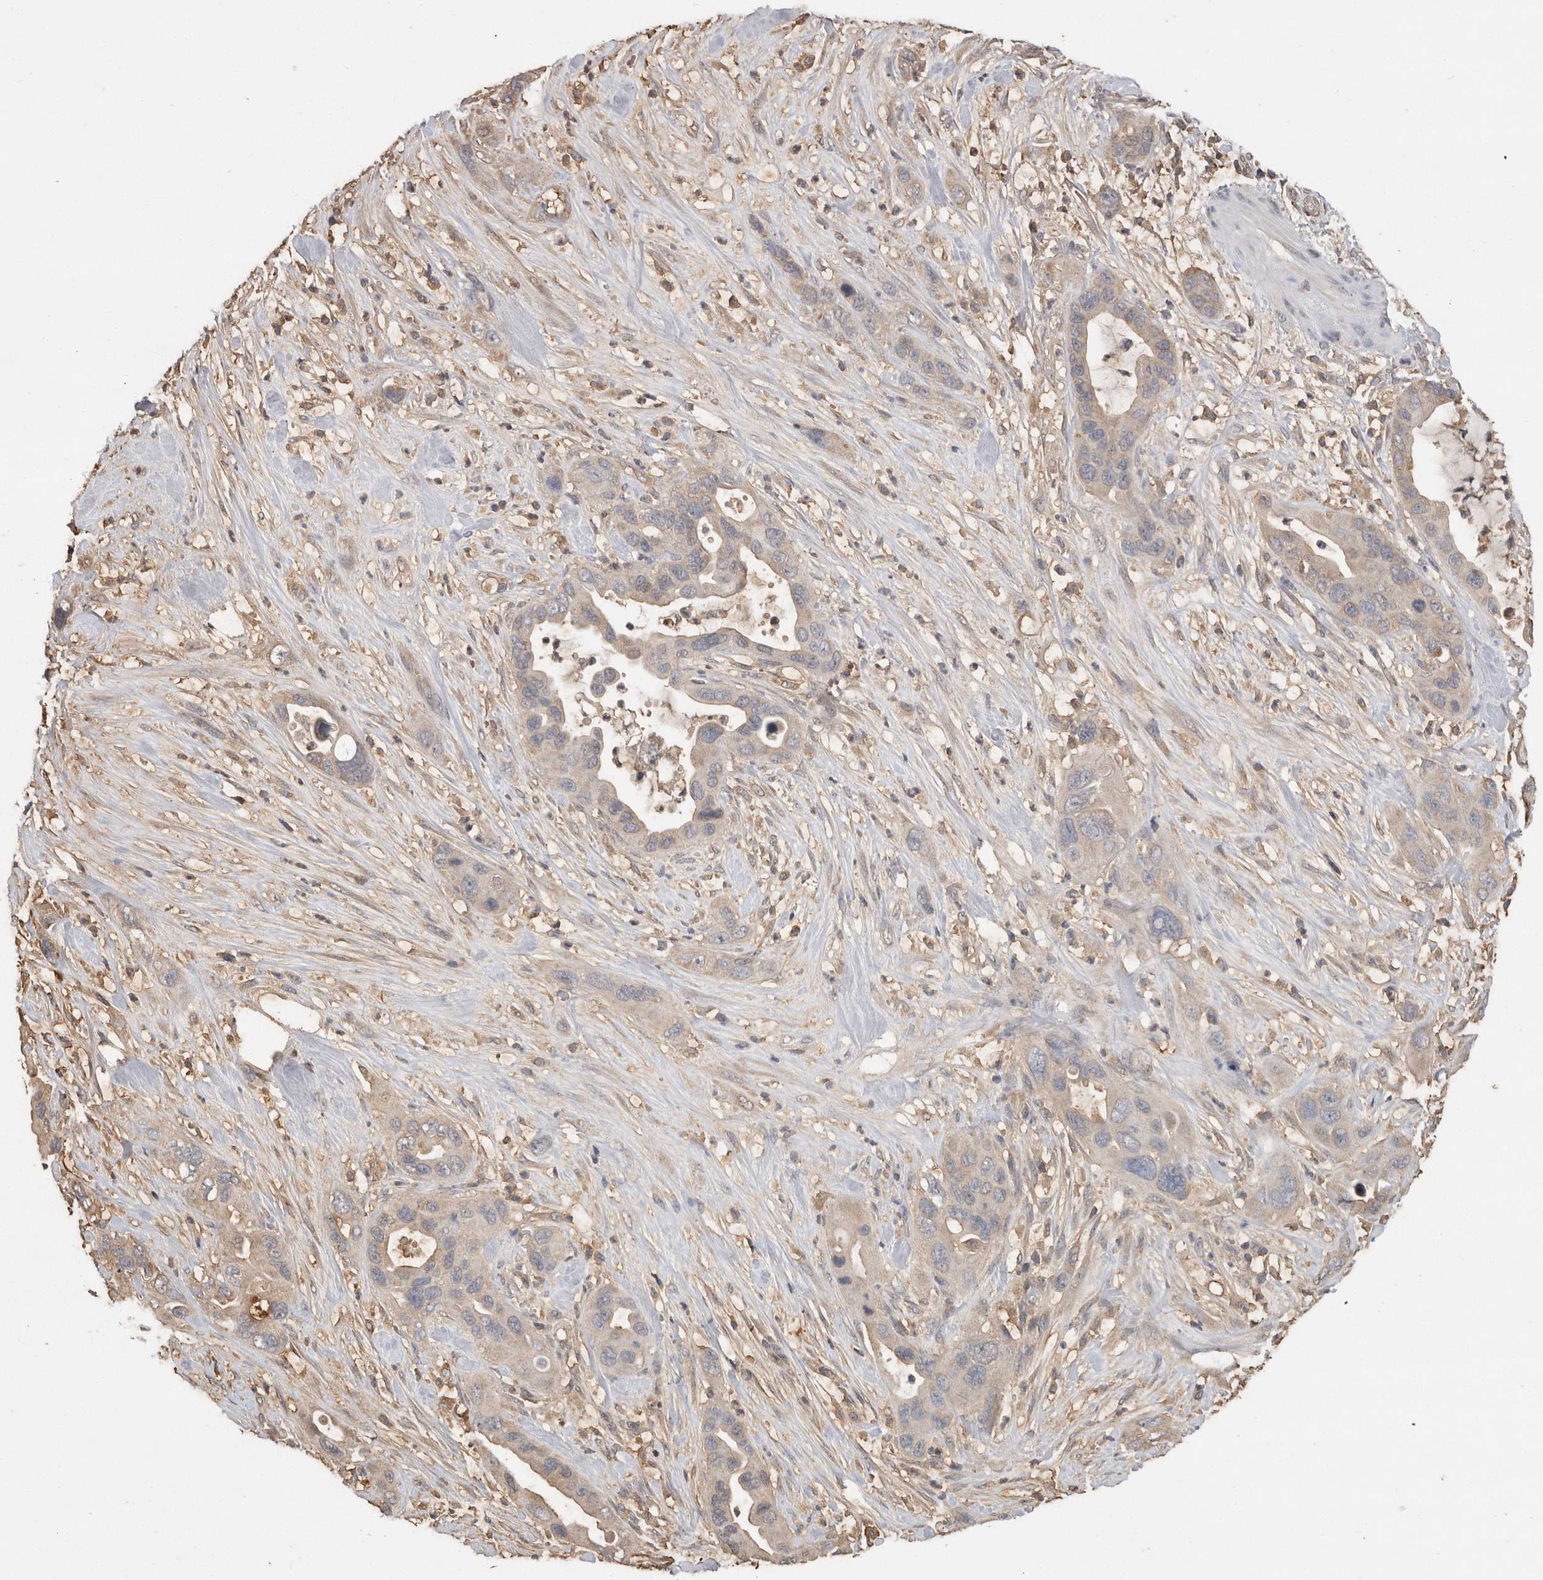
{"staining": {"intensity": "weak", "quantity": "25%-75%", "location": "cytoplasmic/membranous"}, "tissue": "pancreatic cancer", "cell_type": "Tumor cells", "image_type": "cancer", "snomed": [{"axis": "morphology", "description": "Adenocarcinoma, NOS"}, {"axis": "topography", "description": "Pancreas"}], "caption": "This is an image of immunohistochemistry (IHC) staining of pancreatic cancer, which shows weak expression in the cytoplasmic/membranous of tumor cells.", "gene": "PREP", "patient": {"sex": "female", "age": 71}}